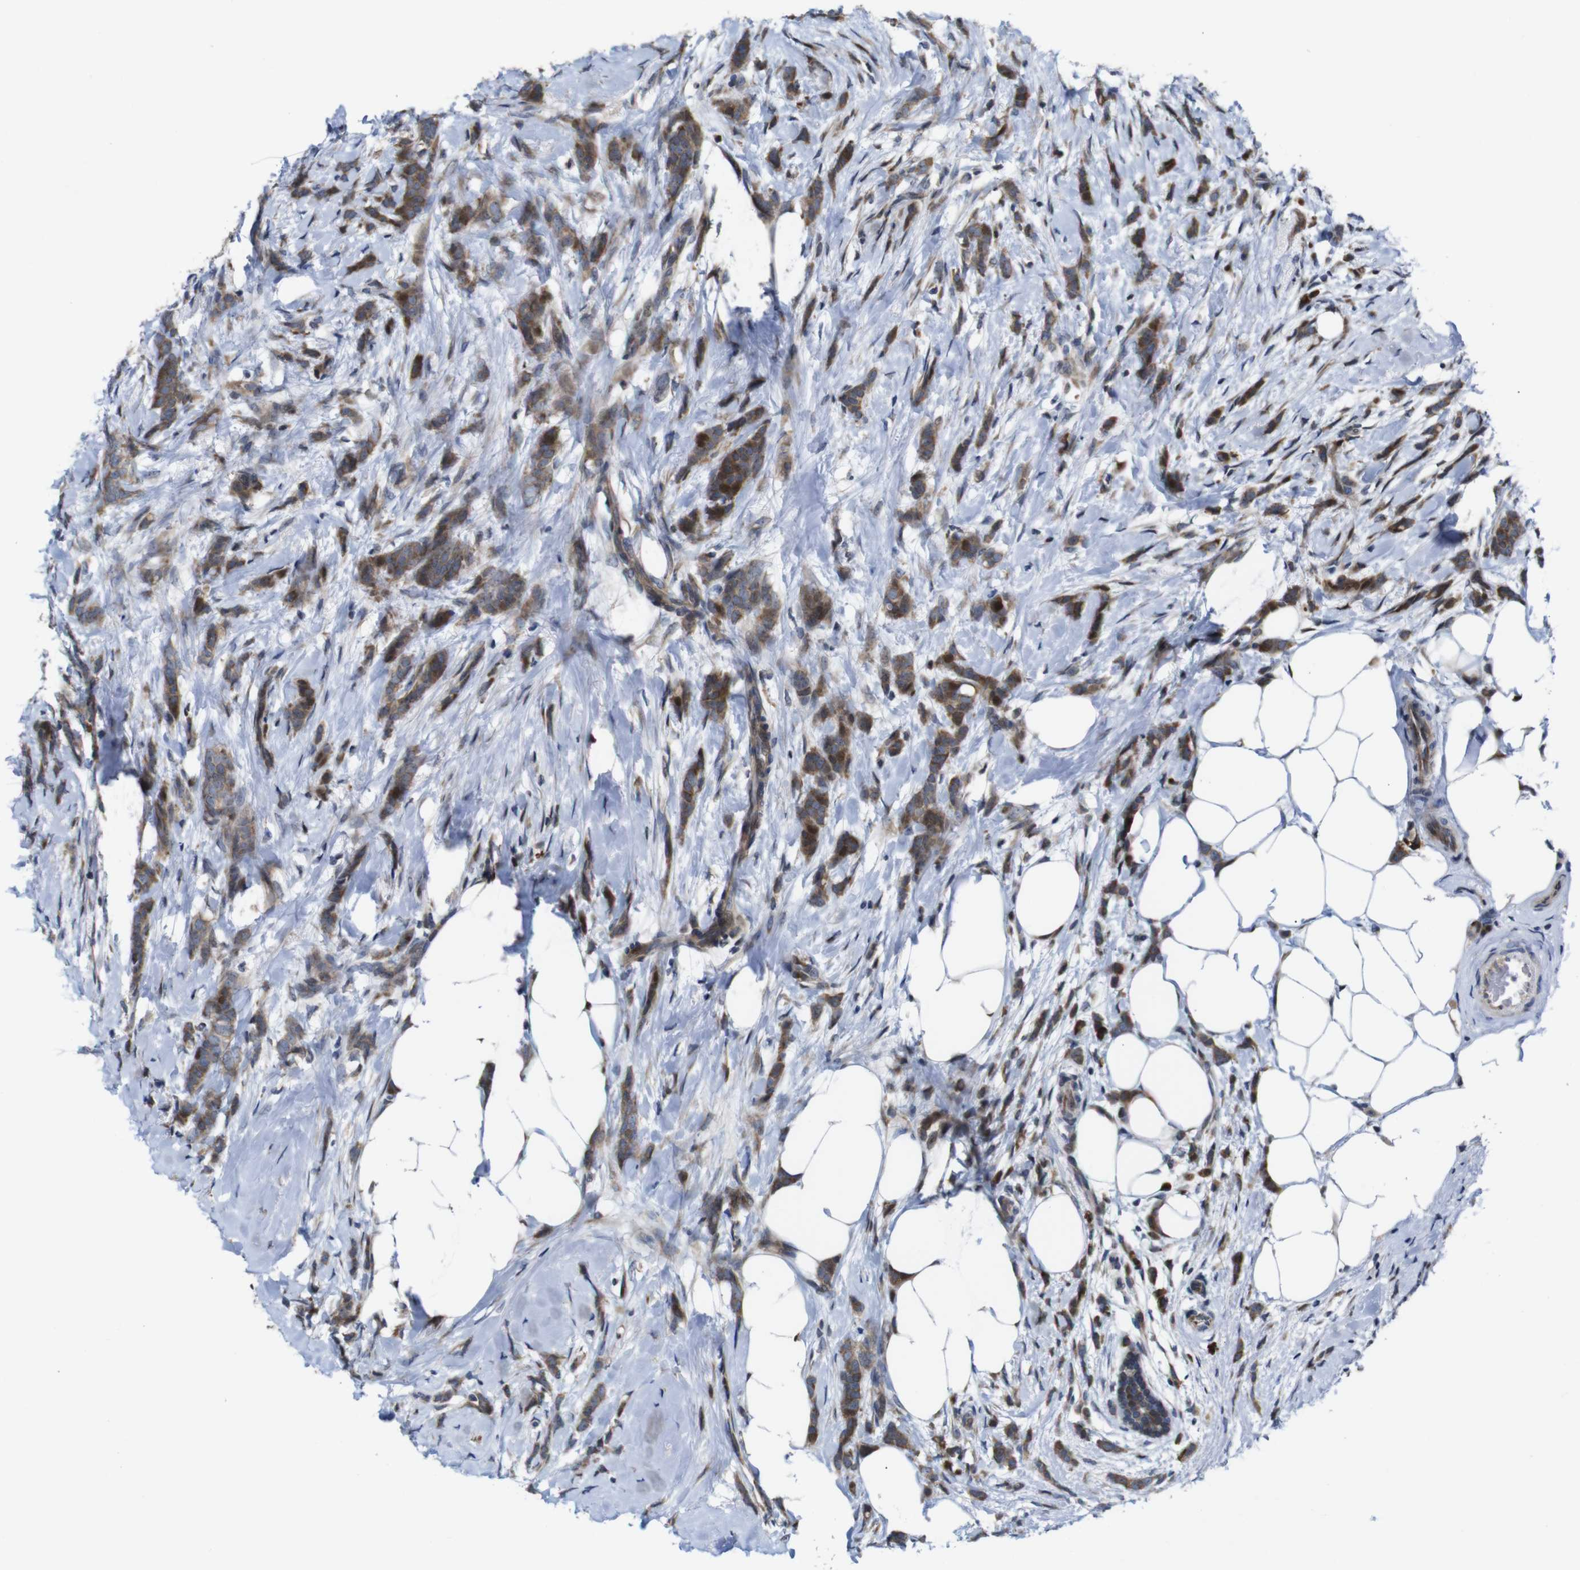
{"staining": {"intensity": "moderate", "quantity": ">75%", "location": "cytoplasmic/membranous"}, "tissue": "breast cancer", "cell_type": "Tumor cells", "image_type": "cancer", "snomed": [{"axis": "morphology", "description": "Lobular carcinoma, in situ"}, {"axis": "morphology", "description": "Lobular carcinoma"}, {"axis": "topography", "description": "Breast"}], "caption": "Breast lobular carcinoma stained with a protein marker displays moderate staining in tumor cells.", "gene": "PTPN1", "patient": {"sex": "female", "age": 41}}